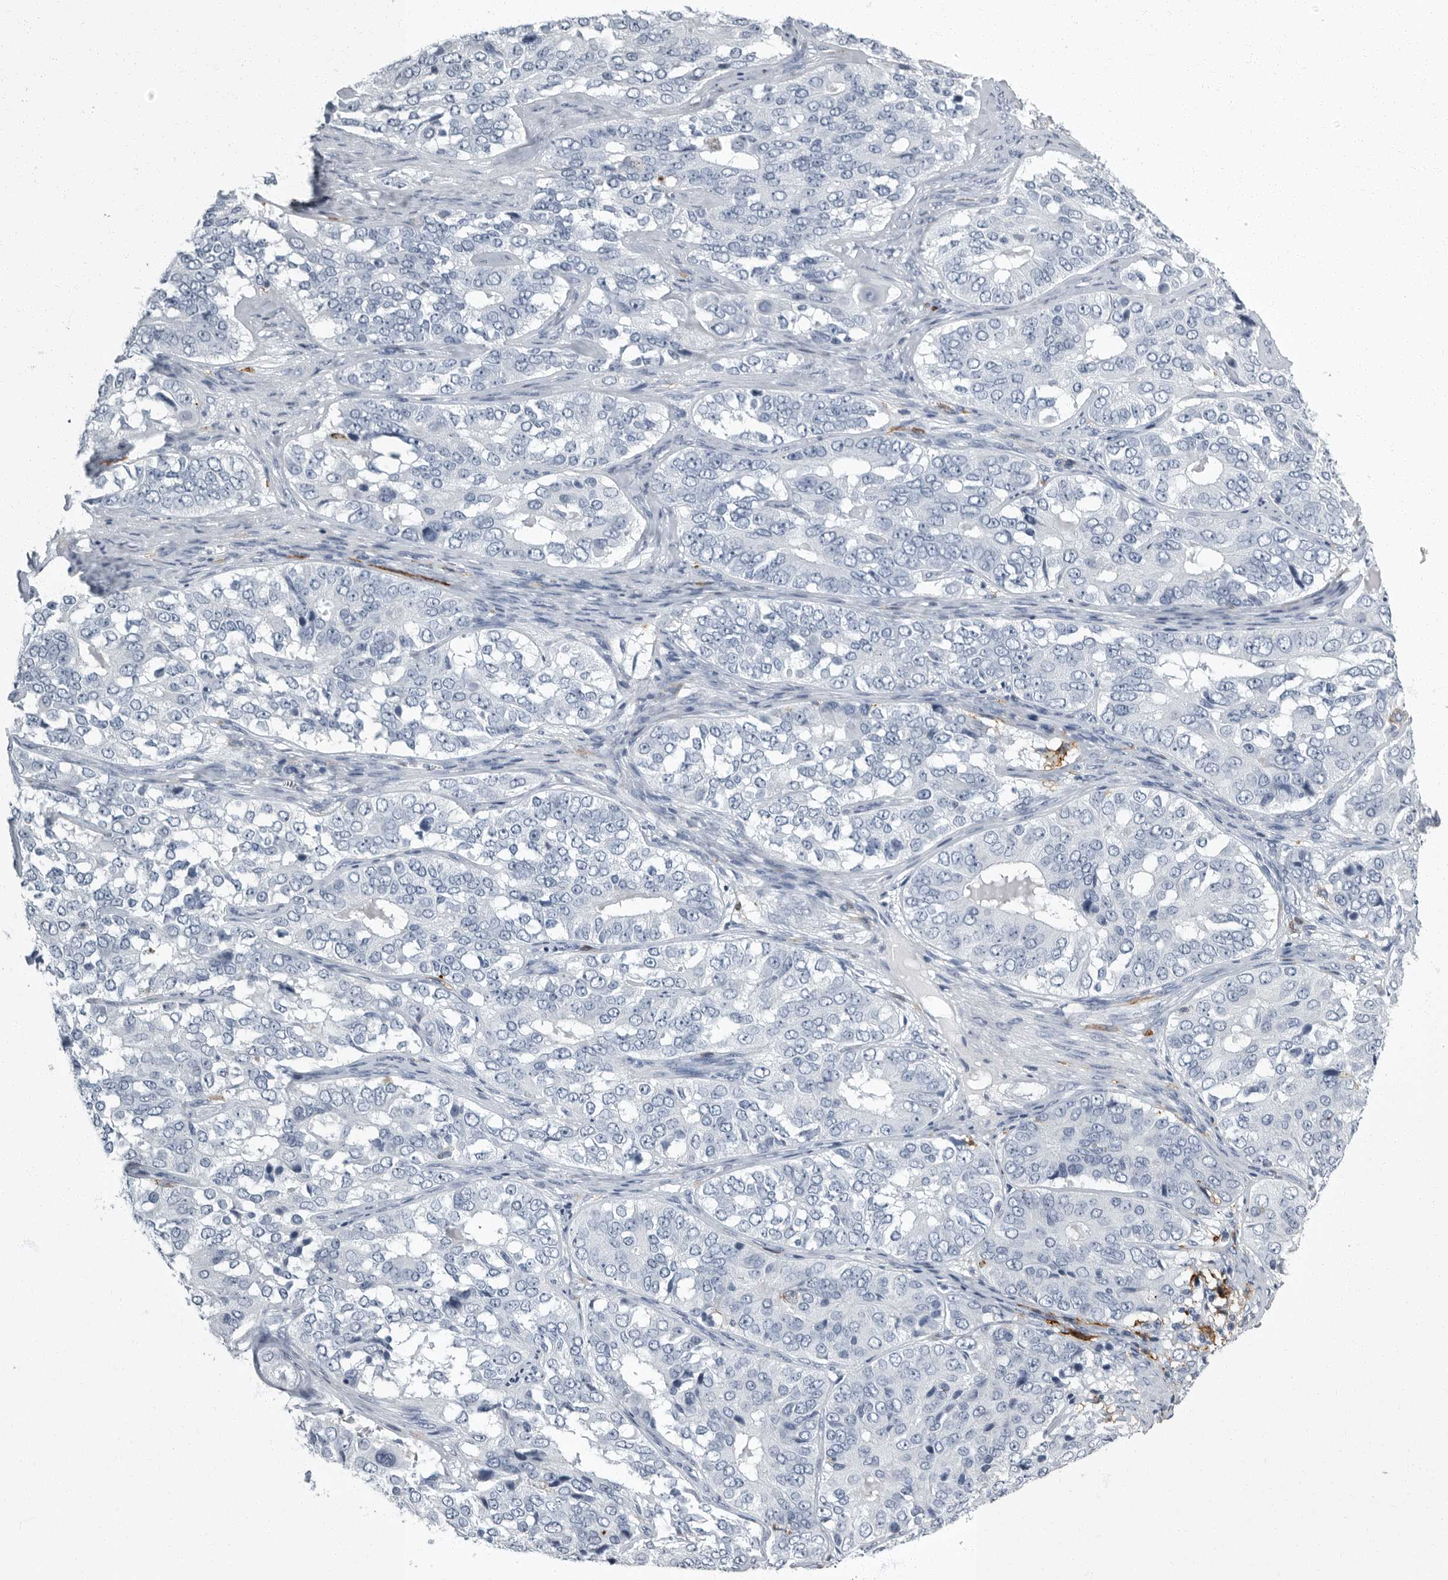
{"staining": {"intensity": "negative", "quantity": "none", "location": "none"}, "tissue": "ovarian cancer", "cell_type": "Tumor cells", "image_type": "cancer", "snomed": [{"axis": "morphology", "description": "Carcinoma, endometroid"}, {"axis": "topography", "description": "Ovary"}], "caption": "DAB (3,3'-diaminobenzidine) immunohistochemical staining of human ovarian endometroid carcinoma displays no significant staining in tumor cells.", "gene": "FCER1G", "patient": {"sex": "female", "age": 51}}